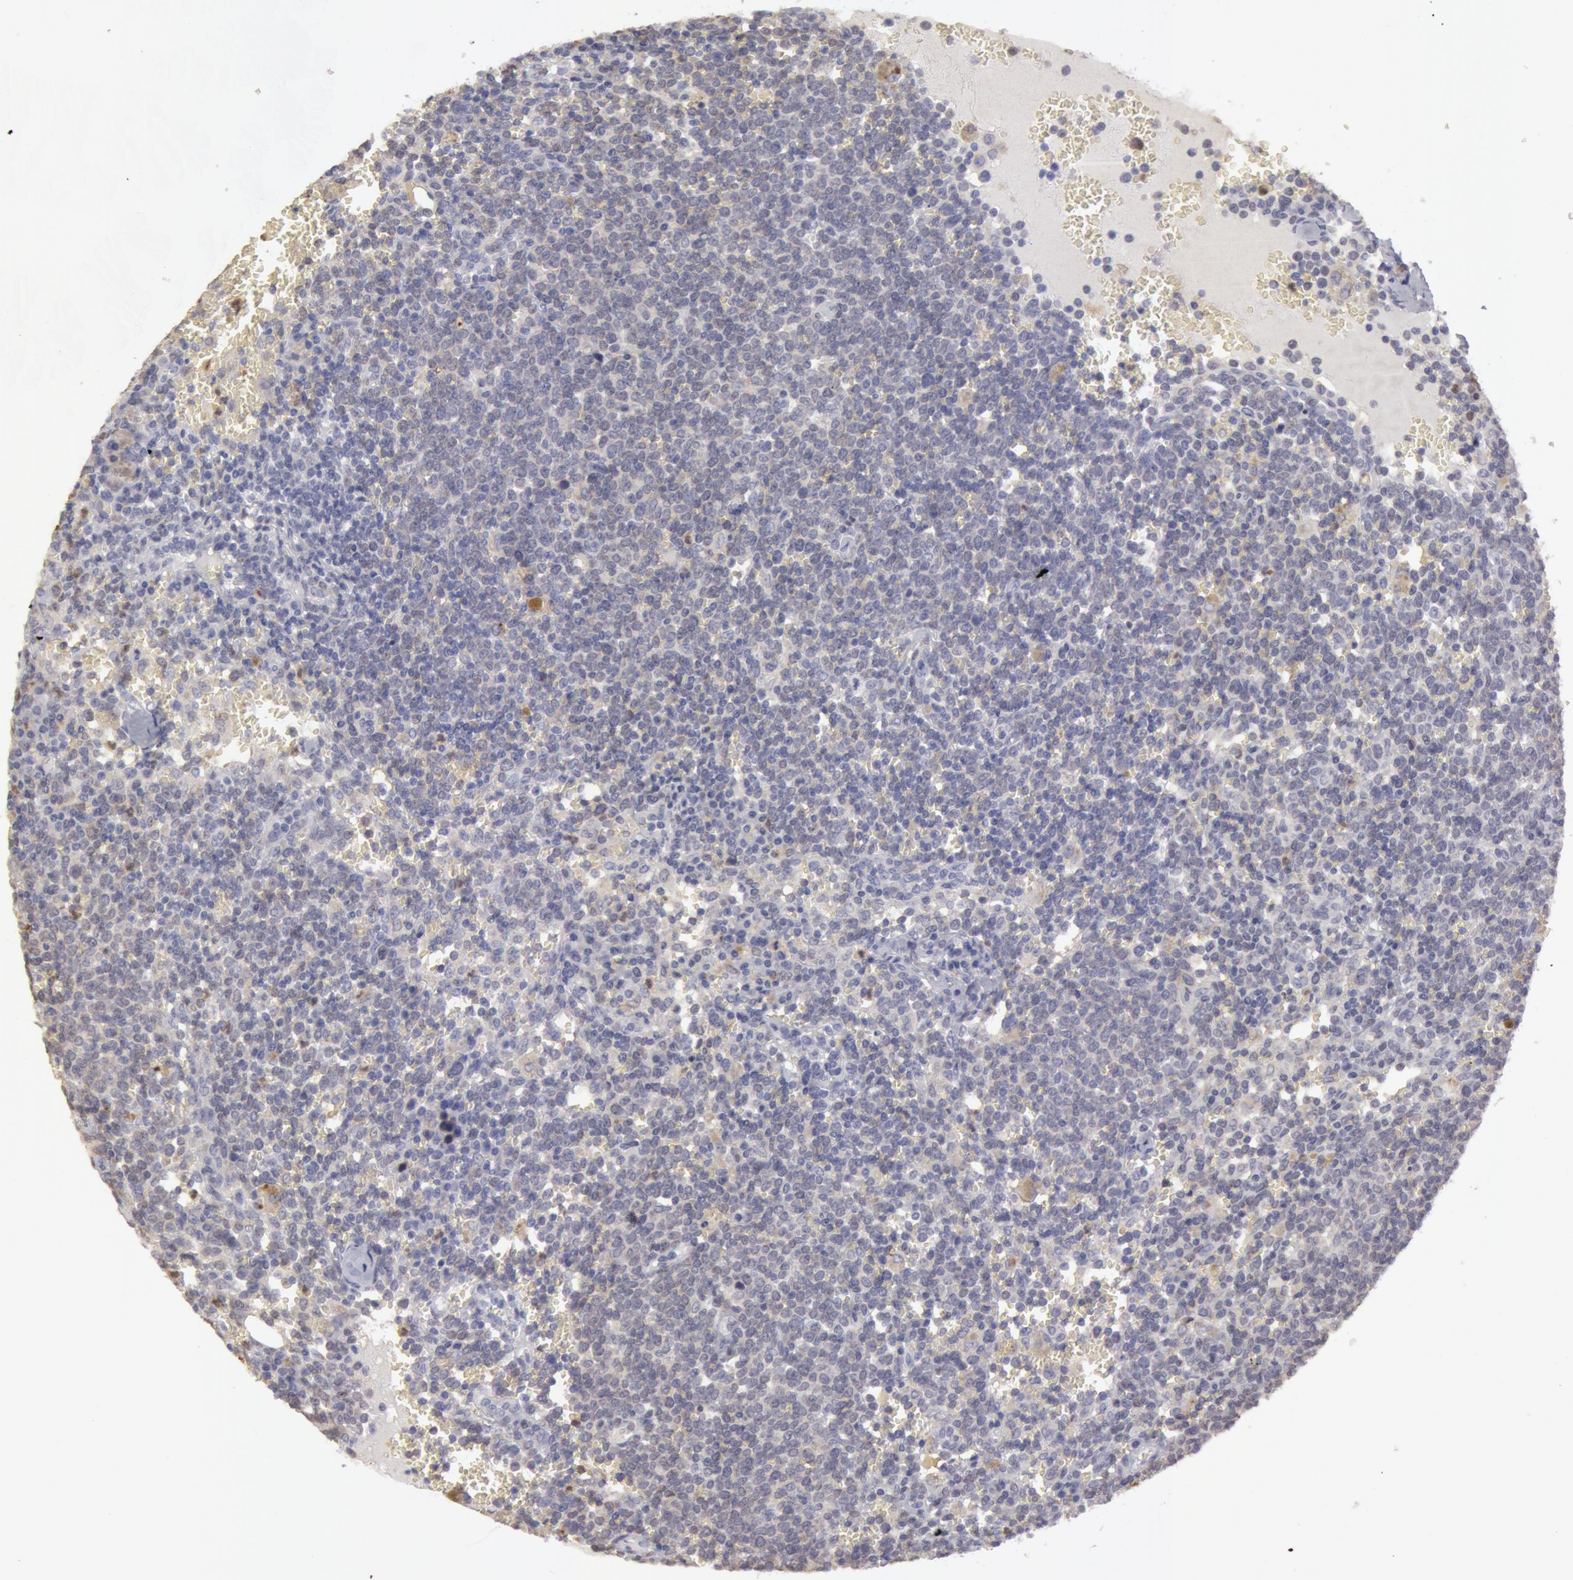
{"staining": {"intensity": "negative", "quantity": "none", "location": "none"}, "tissue": "lymphoma", "cell_type": "Tumor cells", "image_type": "cancer", "snomed": [{"axis": "morphology", "description": "Malignant lymphoma, non-Hodgkin's type, High grade"}, {"axis": "topography", "description": "Lymph node"}], "caption": "Immunohistochemistry micrograph of neoplastic tissue: malignant lymphoma, non-Hodgkin's type (high-grade) stained with DAB (3,3'-diaminobenzidine) exhibits no significant protein positivity in tumor cells.", "gene": "CAT", "patient": {"sex": "female", "age": 76}}